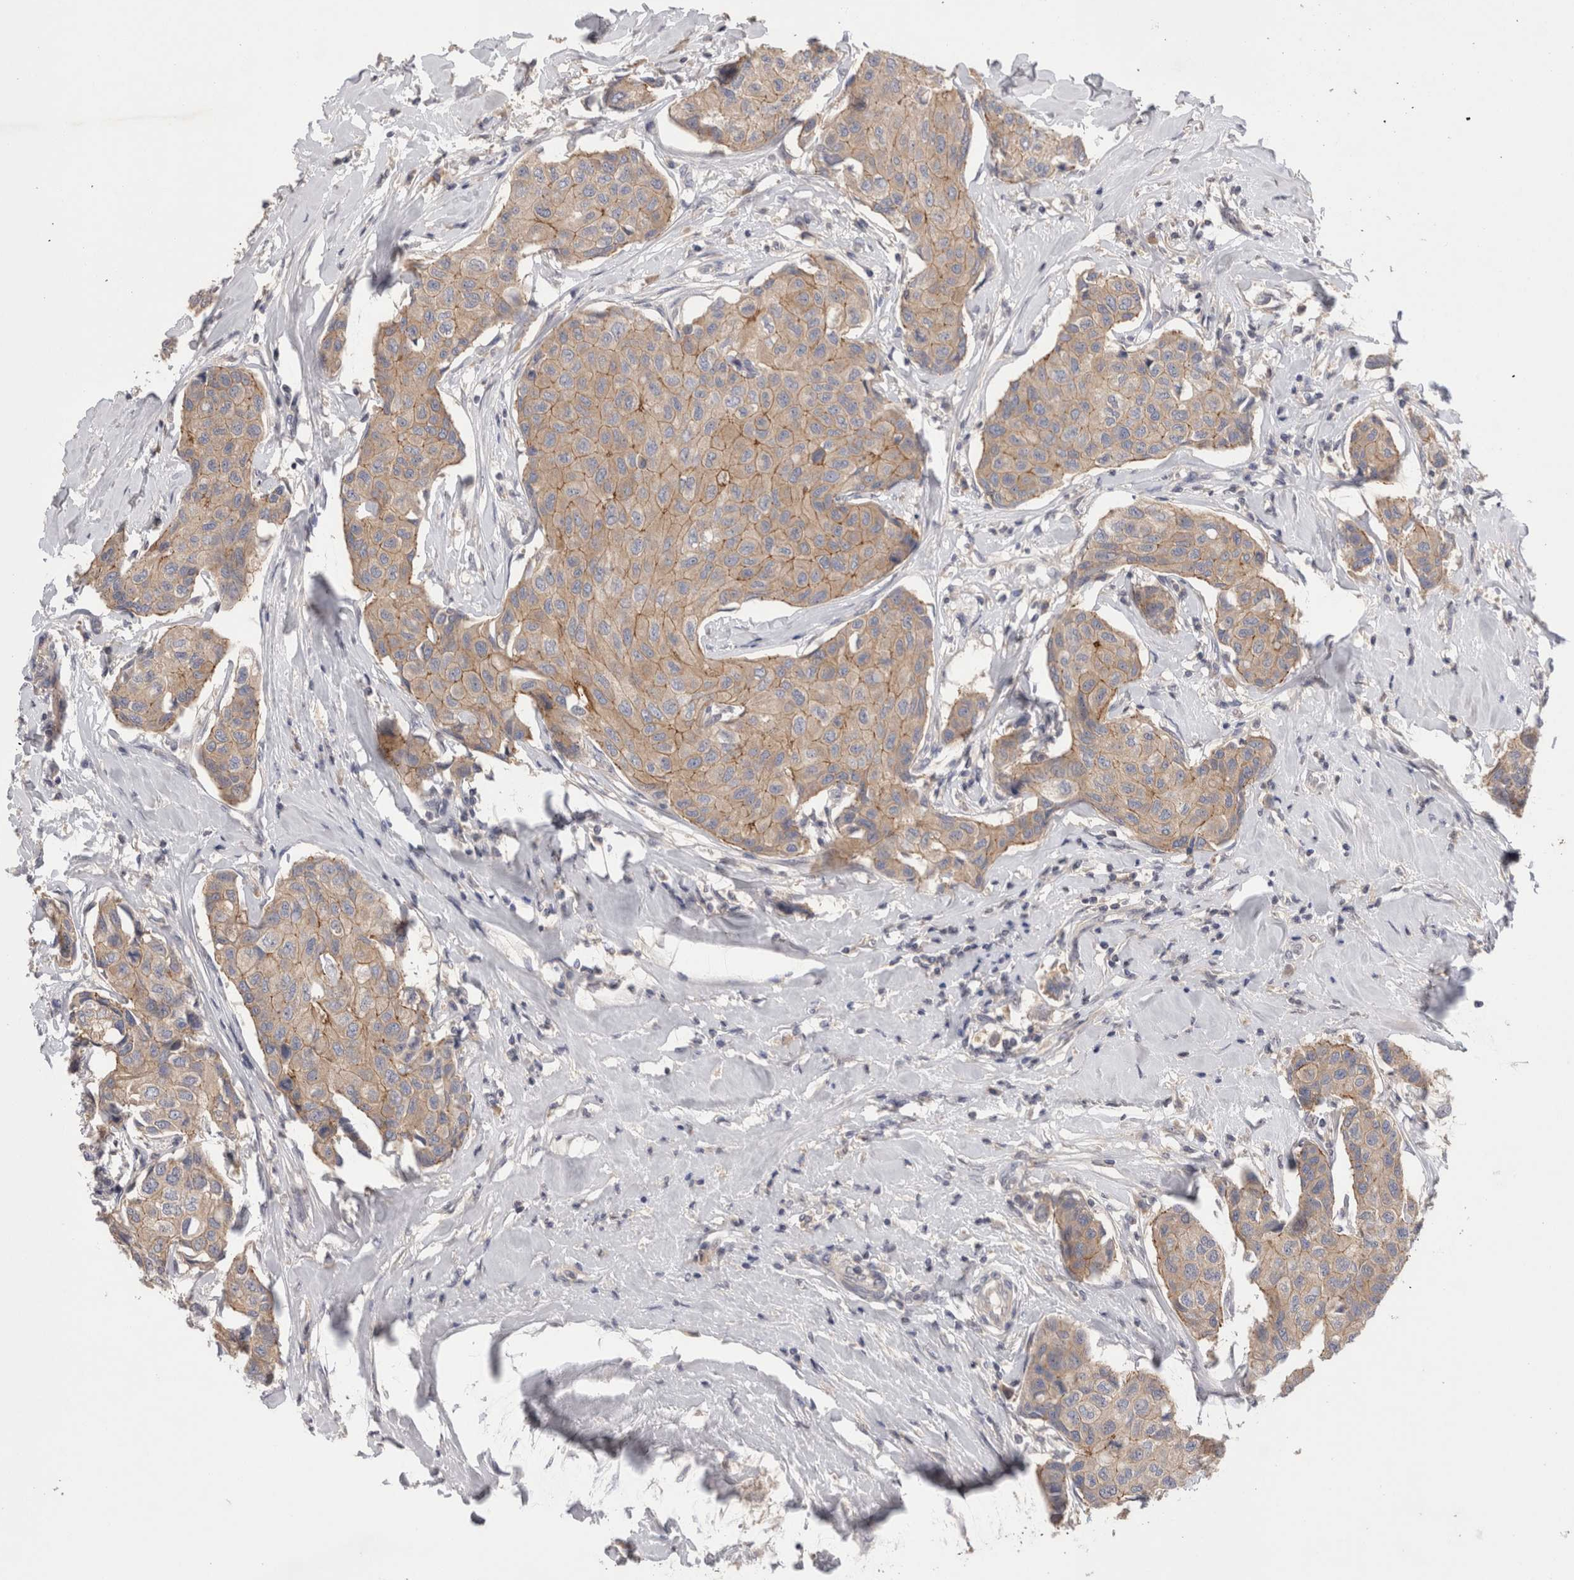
{"staining": {"intensity": "moderate", "quantity": ">75%", "location": "cytoplasmic/membranous"}, "tissue": "breast cancer", "cell_type": "Tumor cells", "image_type": "cancer", "snomed": [{"axis": "morphology", "description": "Duct carcinoma"}, {"axis": "topography", "description": "Breast"}], "caption": "Immunohistochemical staining of human breast cancer (invasive ductal carcinoma) reveals medium levels of moderate cytoplasmic/membranous positivity in about >75% of tumor cells.", "gene": "OTOR", "patient": {"sex": "female", "age": 80}}